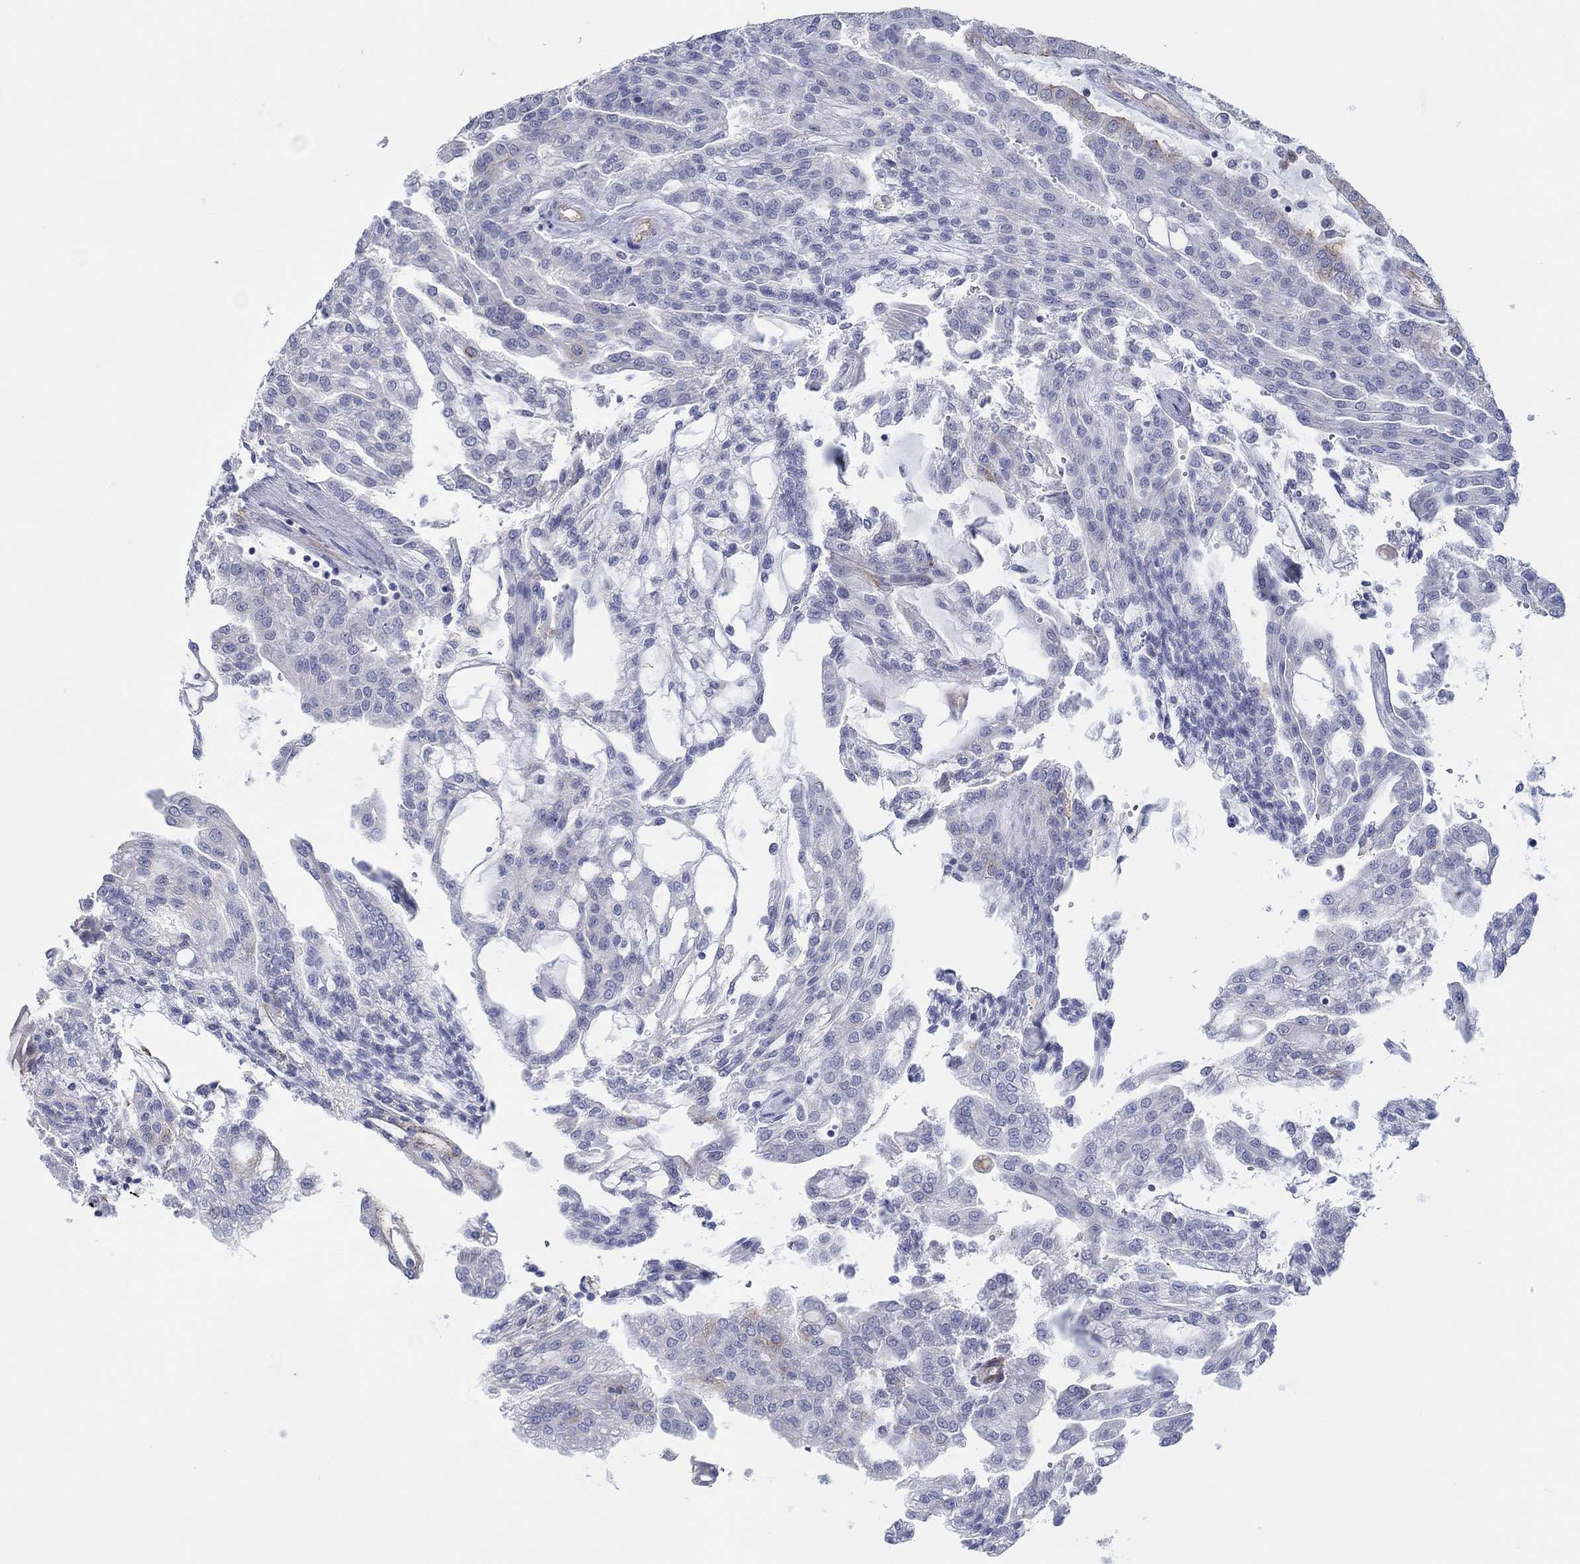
{"staining": {"intensity": "negative", "quantity": "none", "location": "none"}, "tissue": "renal cancer", "cell_type": "Tumor cells", "image_type": "cancer", "snomed": [{"axis": "morphology", "description": "Adenocarcinoma, NOS"}, {"axis": "topography", "description": "Kidney"}], "caption": "The image exhibits no significant positivity in tumor cells of renal cancer (adenocarcinoma).", "gene": "GJA5", "patient": {"sex": "male", "age": 63}}